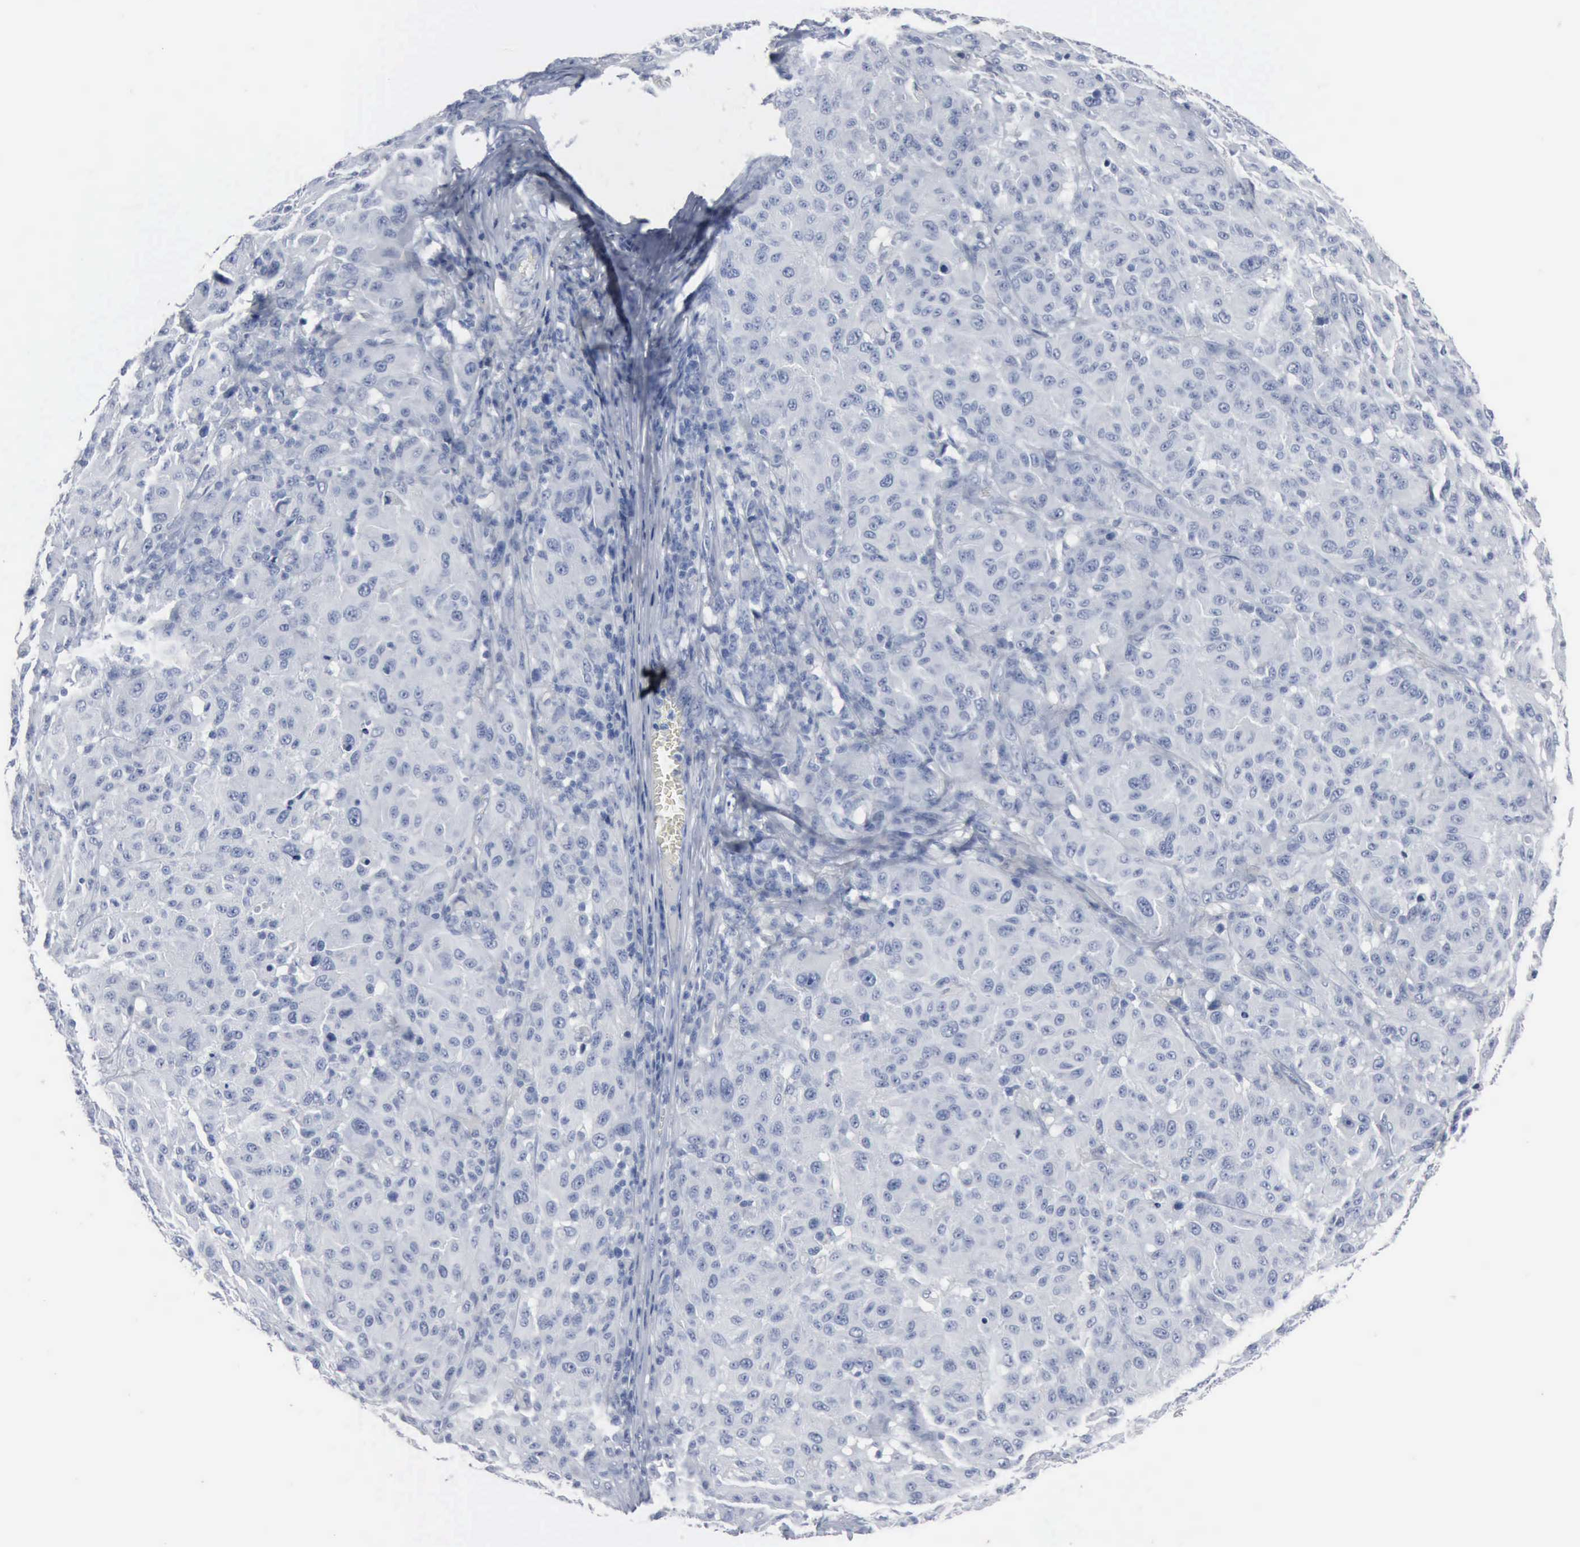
{"staining": {"intensity": "negative", "quantity": "none", "location": "none"}, "tissue": "melanoma", "cell_type": "Tumor cells", "image_type": "cancer", "snomed": [{"axis": "morphology", "description": "Malignant melanoma, NOS"}, {"axis": "topography", "description": "Skin"}], "caption": "Immunohistochemical staining of malignant melanoma demonstrates no significant expression in tumor cells.", "gene": "DMD", "patient": {"sex": "female", "age": 77}}